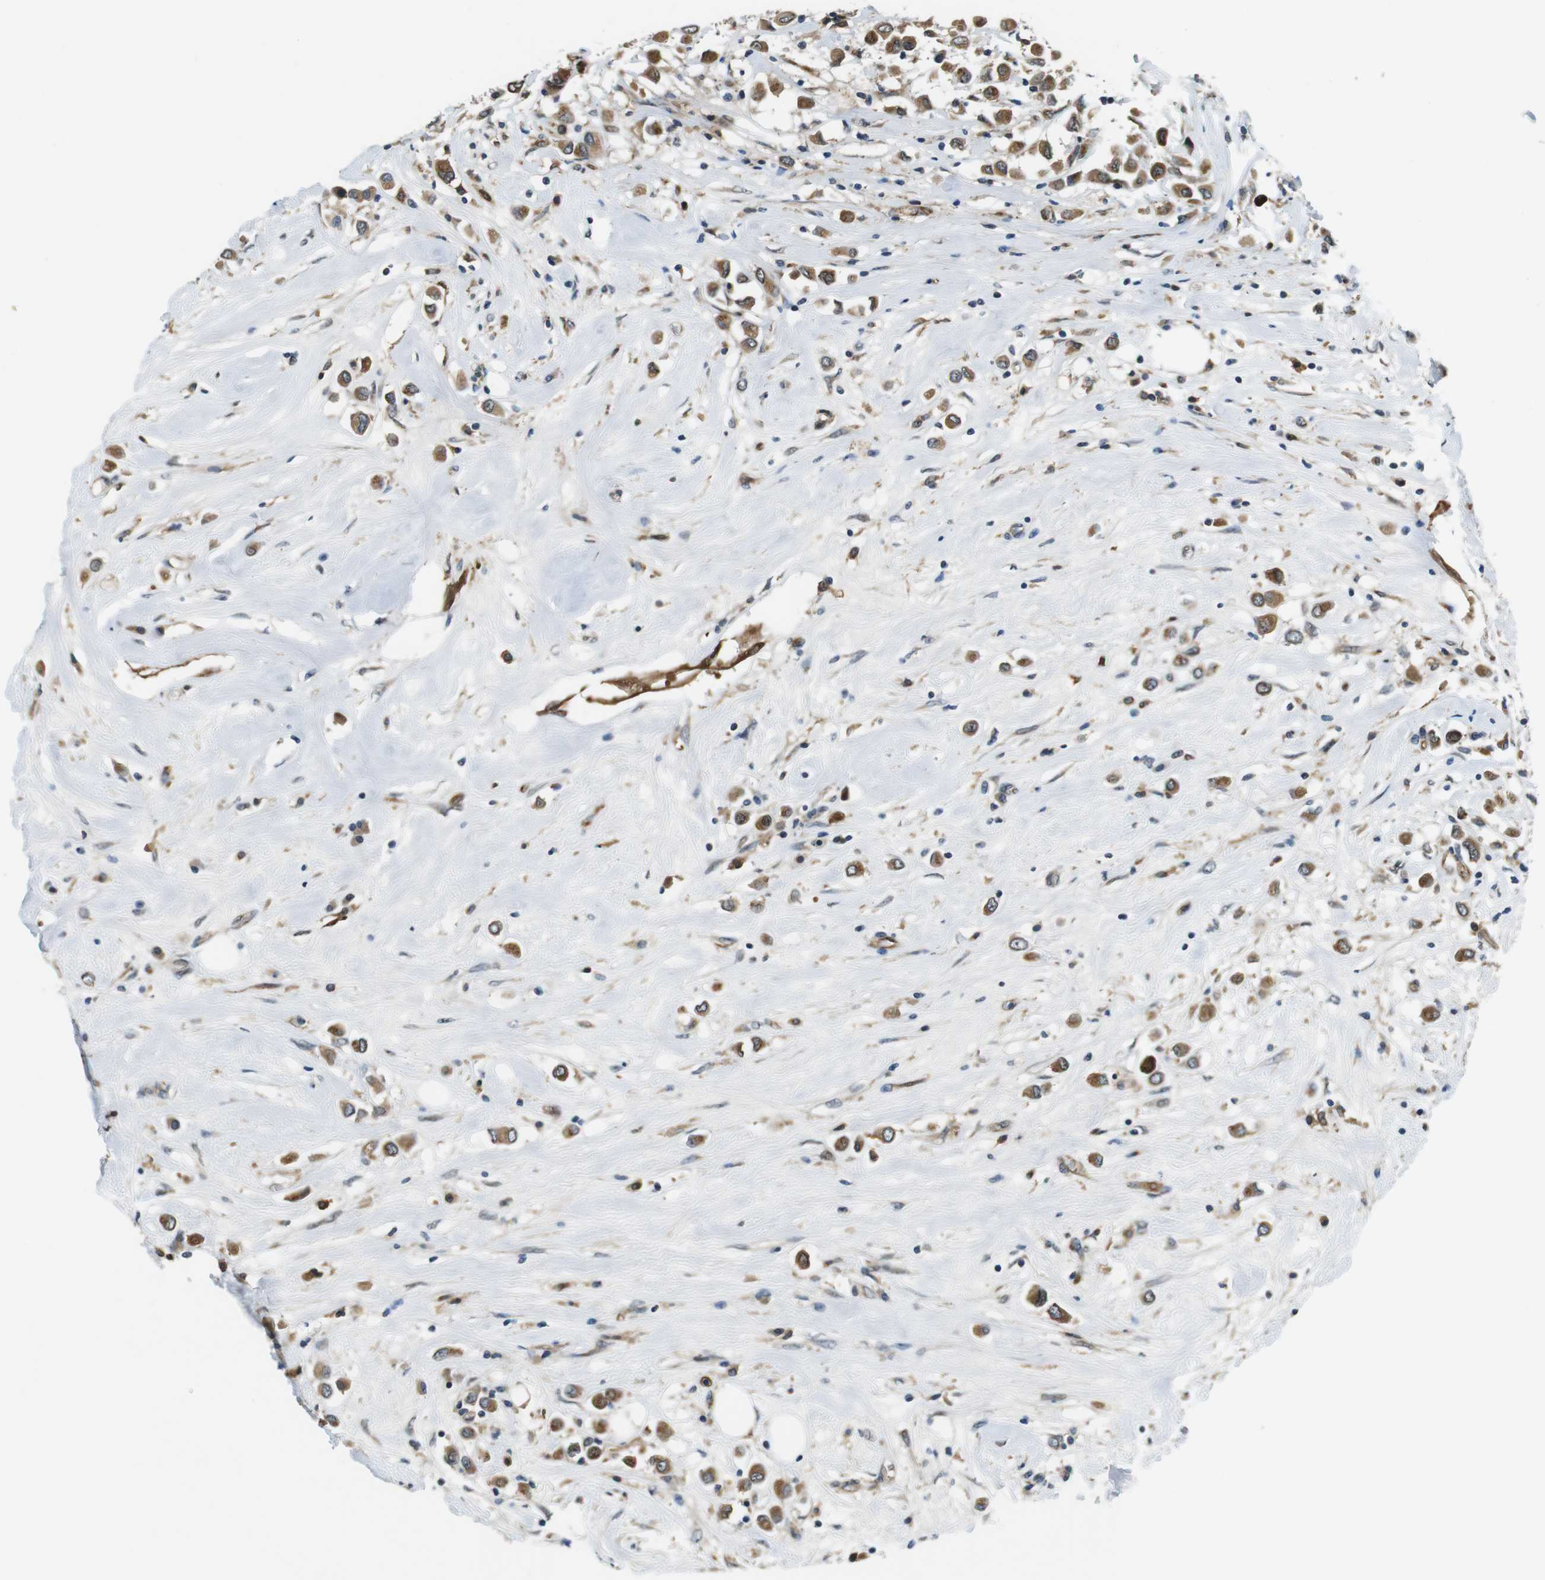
{"staining": {"intensity": "moderate", "quantity": ">75%", "location": "cytoplasmic/membranous"}, "tissue": "breast cancer", "cell_type": "Tumor cells", "image_type": "cancer", "snomed": [{"axis": "morphology", "description": "Duct carcinoma"}, {"axis": "topography", "description": "Breast"}], "caption": "Brown immunohistochemical staining in human breast intraductal carcinoma shows moderate cytoplasmic/membranous expression in approximately >75% of tumor cells.", "gene": "PALD1", "patient": {"sex": "female", "age": 61}}